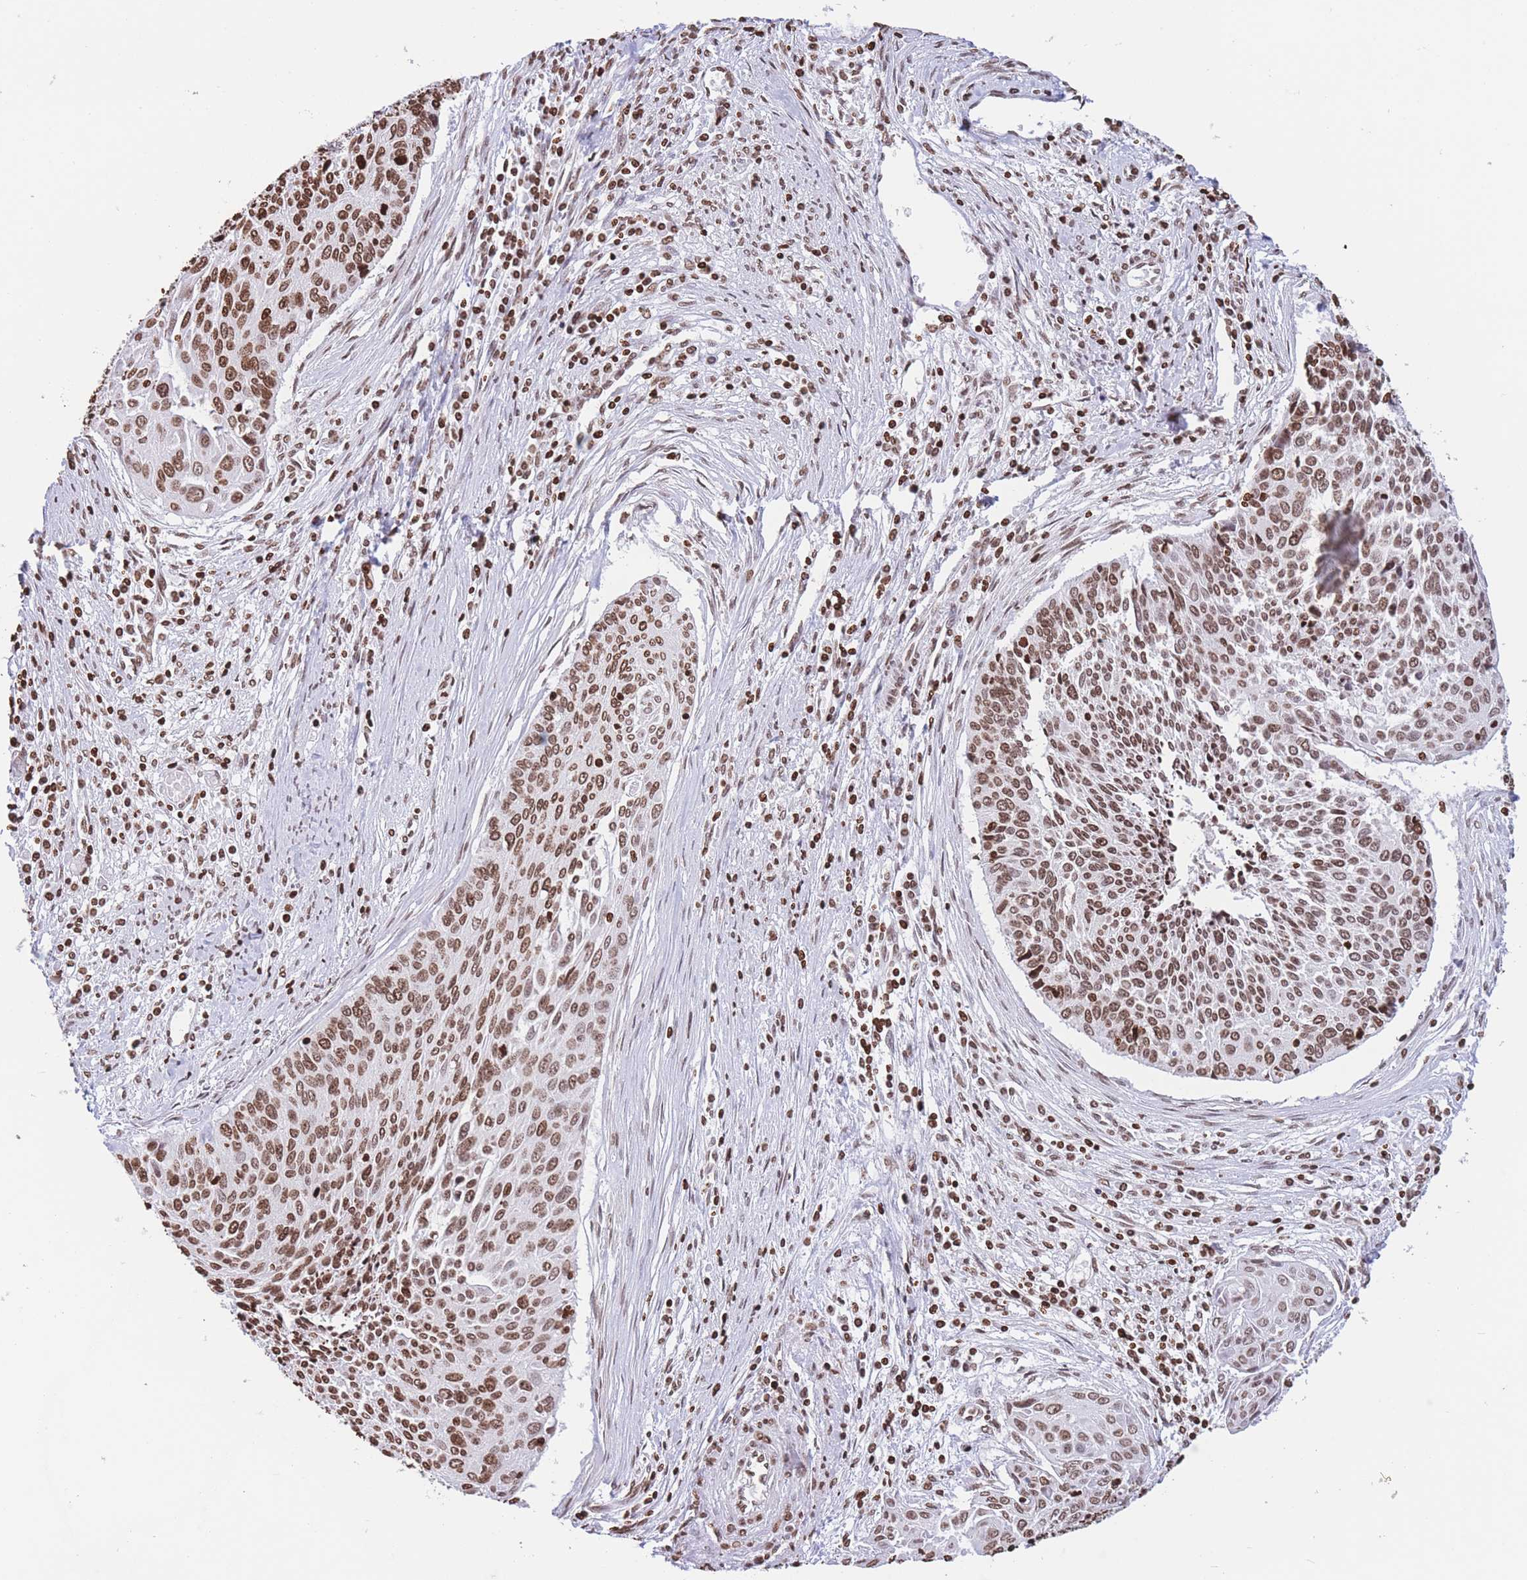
{"staining": {"intensity": "moderate", "quantity": ">75%", "location": "nuclear"}, "tissue": "cervical cancer", "cell_type": "Tumor cells", "image_type": "cancer", "snomed": [{"axis": "morphology", "description": "Squamous cell carcinoma, NOS"}, {"axis": "topography", "description": "Cervix"}], "caption": "This histopathology image displays IHC staining of cervical squamous cell carcinoma, with medium moderate nuclear positivity in about >75% of tumor cells.", "gene": "H2BC11", "patient": {"sex": "female", "age": 55}}